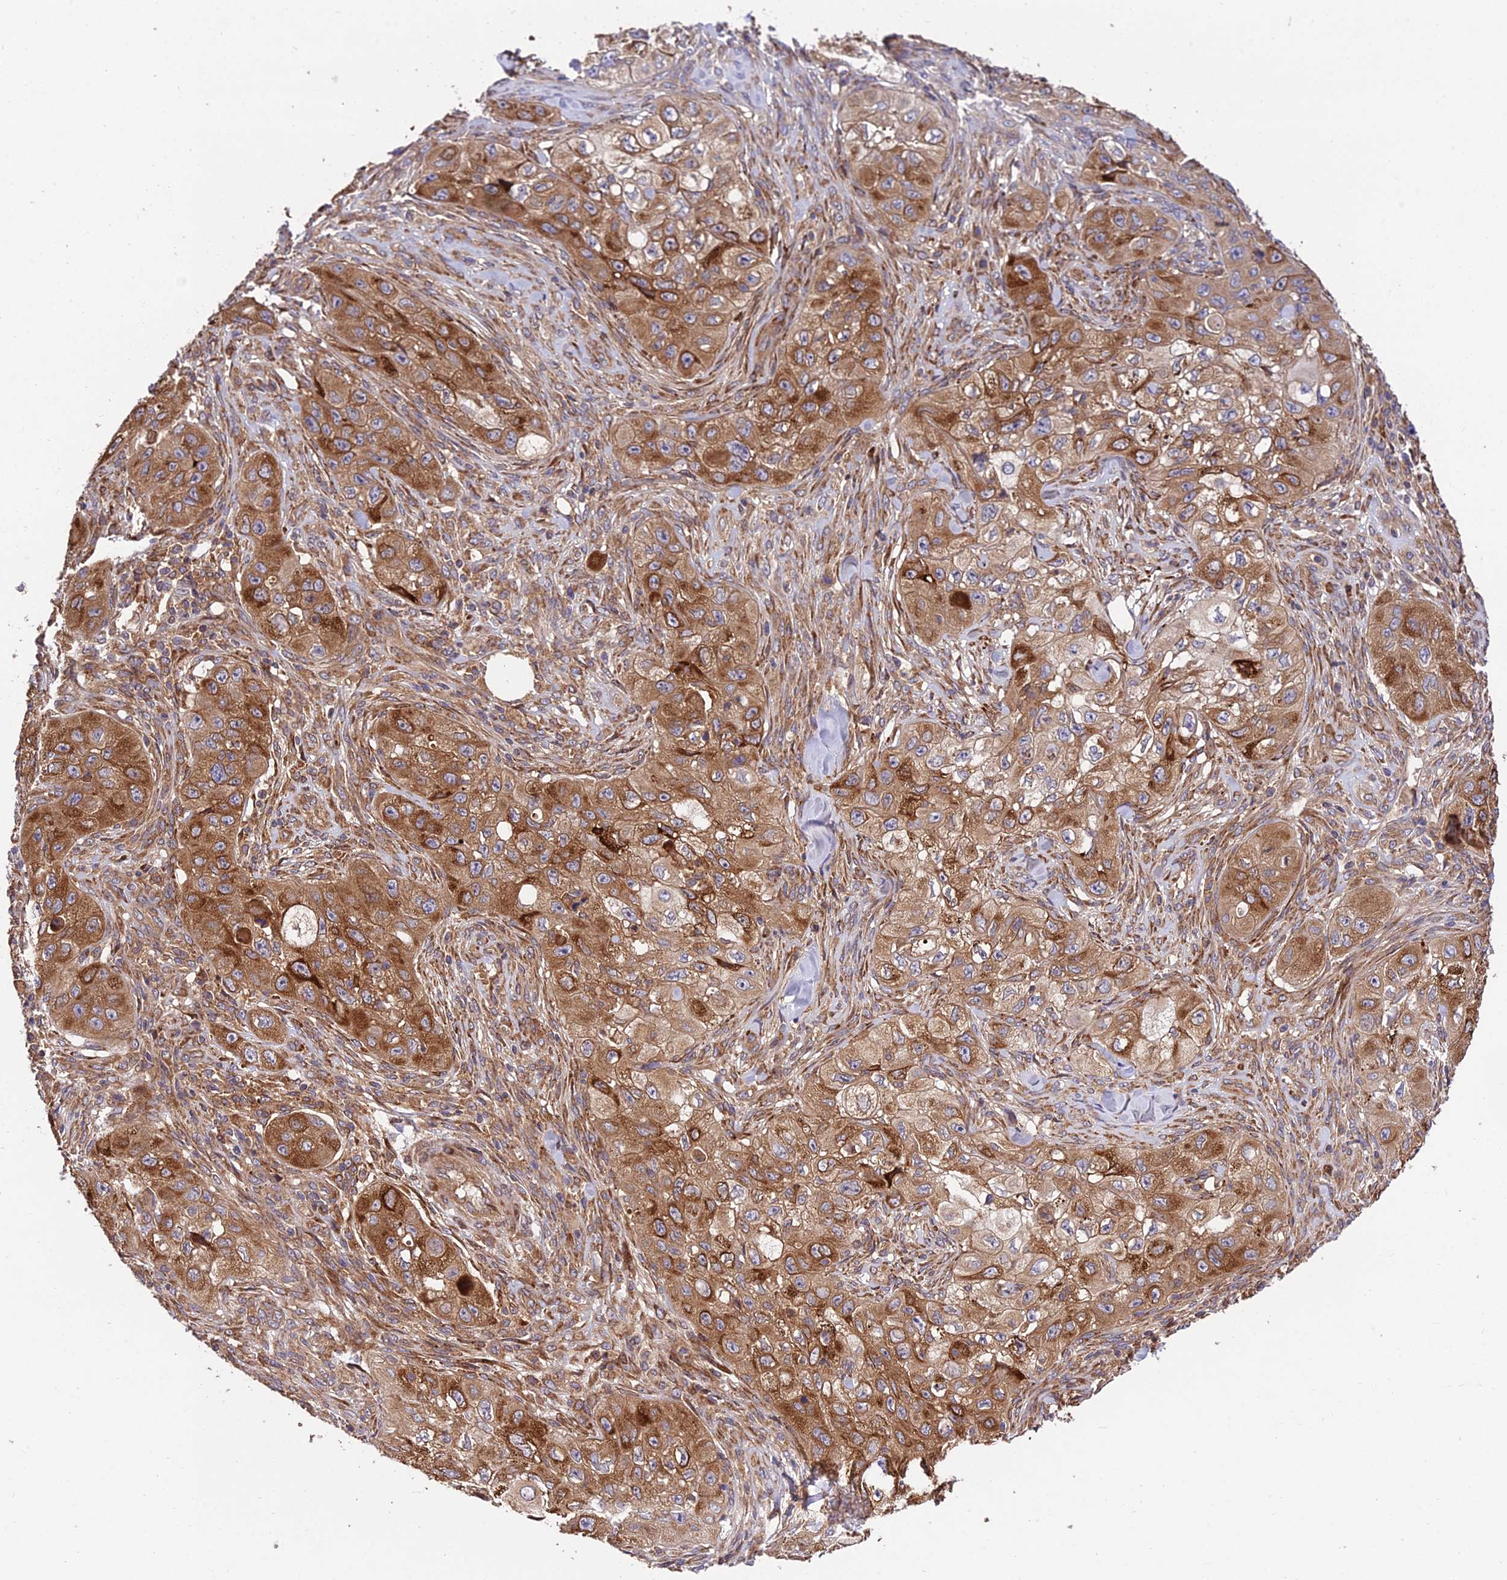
{"staining": {"intensity": "strong", "quantity": ">75%", "location": "cytoplasmic/membranous"}, "tissue": "skin cancer", "cell_type": "Tumor cells", "image_type": "cancer", "snomed": [{"axis": "morphology", "description": "Squamous cell carcinoma, NOS"}, {"axis": "topography", "description": "Skin"}, {"axis": "topography", "description": "Subcutis"}], "caption": "IHC (DAB (3,3'-diaminobenzidine)) staining of human skin cancer reveals strong cytoplasmic/membranous protein expression in approximately >75% of tumor cells. (brown staining indicates protein expression, while blue staining denotes nuclei).", "gene": "ROCK1", "patient": {"sex": "male", "age": 73}}